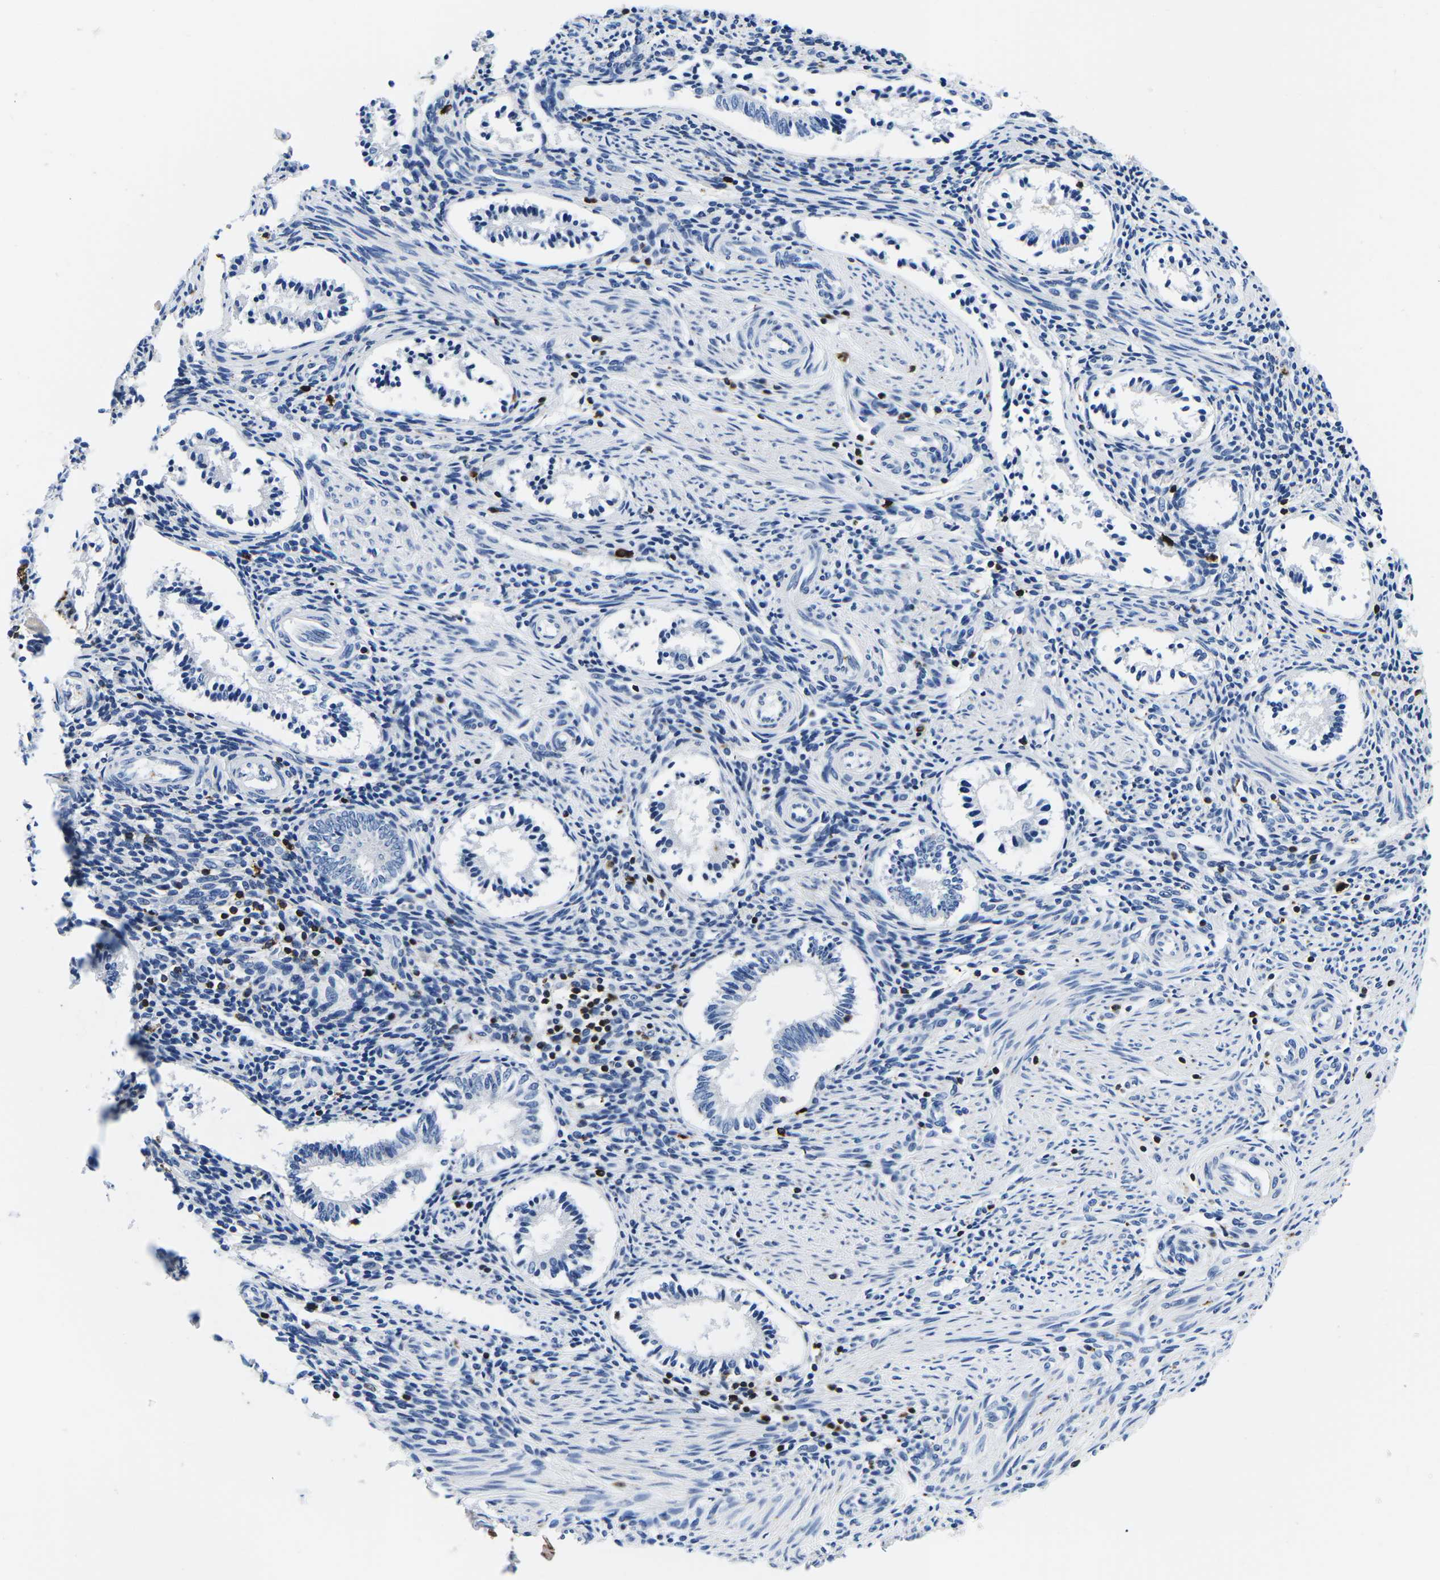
{"staining": {"intensity": "negative", "quantity": "none", "location": "none"}, "tissue": "endometrium", "cell_type": "Cells in endometrial stroma", "image_type": "normal", "snomed": [{"axis": "morphology", "description": "Normal tissue, NOS"}, {"axis": "topography", "description": "Endometrium"}], "caption": "IHC of benign human endometrium shows no expression in cells in endometrial stroma. (DAB immunohistochemistry (IHC), high magnification).", "gene": "CTSW", "patient": {"sex": "female", "age": 42}}